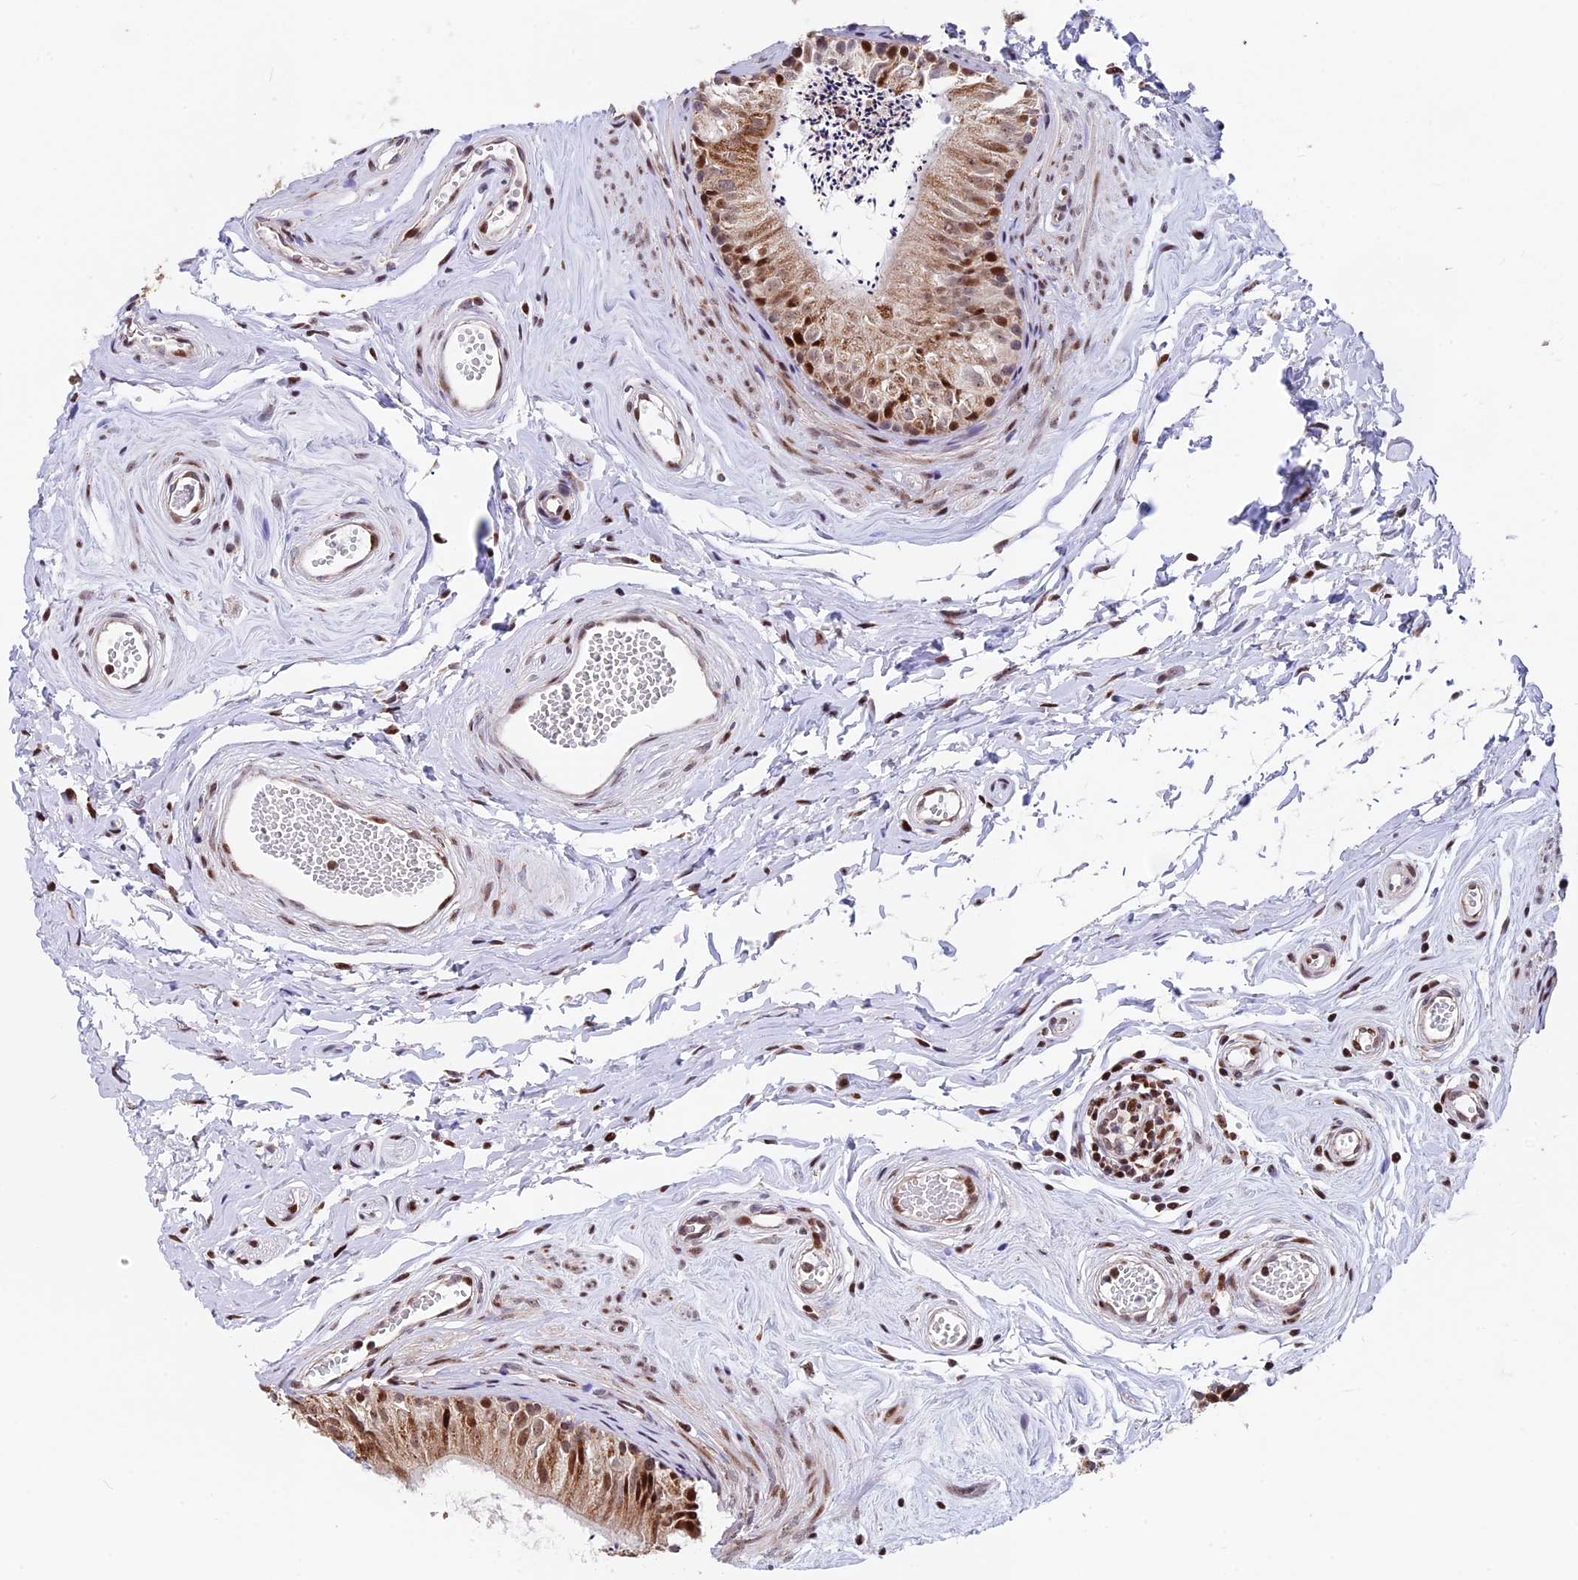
{"staining": {"intensity": "strong", "quantity": "25%-75%", "location": "cytoplasmic/membranous,nuclear"}, "tissue": "epididymis", "cell_type": "Glandular cells", "image_type": "normal", "snomed": [{"axis": "morphology", "description": "Normal tissue, NOS"}, {"axis": "topography", "description": "Epididymis"}], "caption": "Brown immunohistochemical staining in benign epididymis exhibits strong cytoplasmic/membranous,nuclear expression in approximately 25%-75% of glandular cells.", "gene": "FAM174C", "patient": {"sex": "male", "age": 56}}